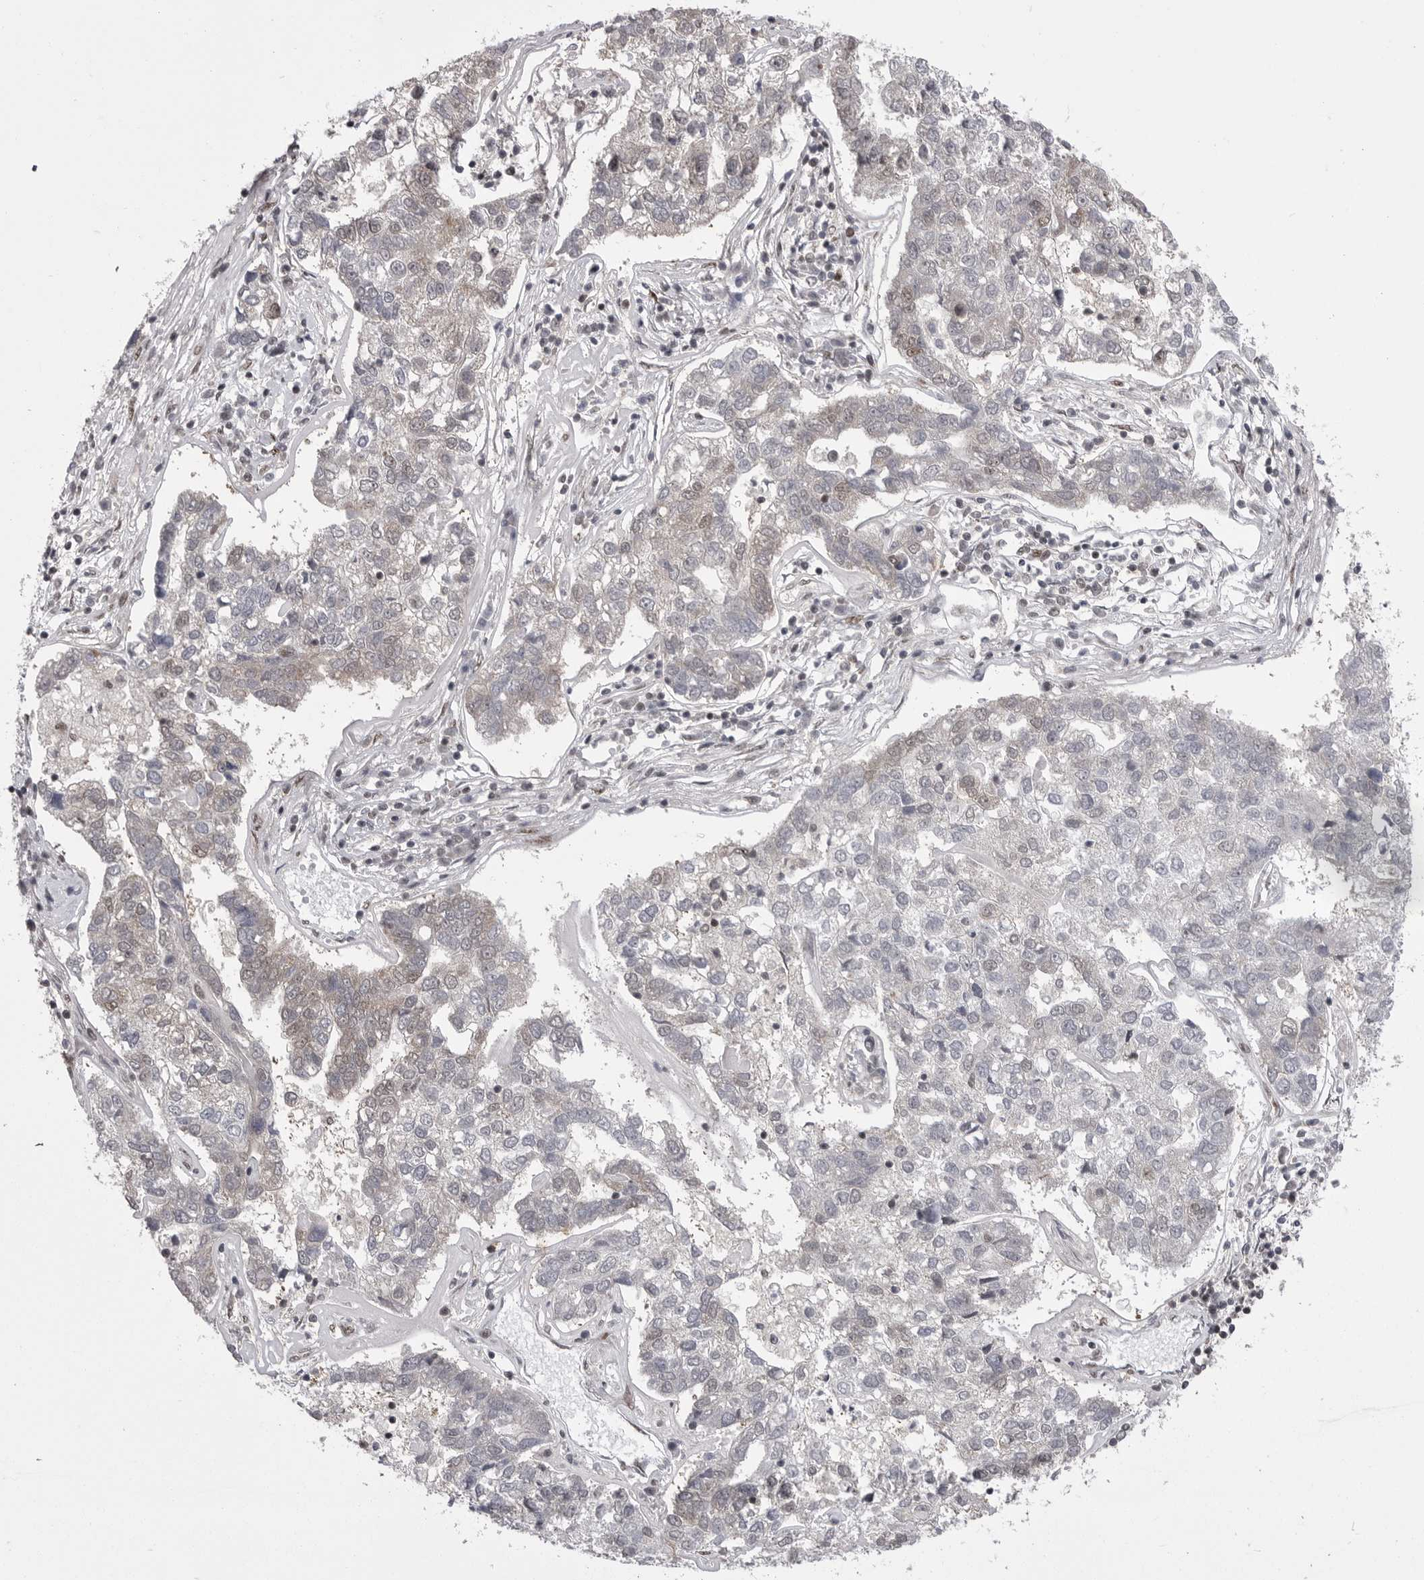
{"staining": {"intensity": "weak", "quantity": "<25%", "location": "cytoplasmic/membranous,nuclear"}, "tissue": "pancreatic cancer", "cell_type": "Tumor cells", "image_type": "cancer", "snomed": [{"axis": "morphology", "description": "Adenocarcinoma, NOS"}, {"axis": "topography", "description": "Pancreas"}], "caption": "Immunohistochemical staining of human pancreatic cancer exhibits no significant expression in tumor cells.", "gene": "MEPCE", "patient": {"sex": "female", "age": 61}}